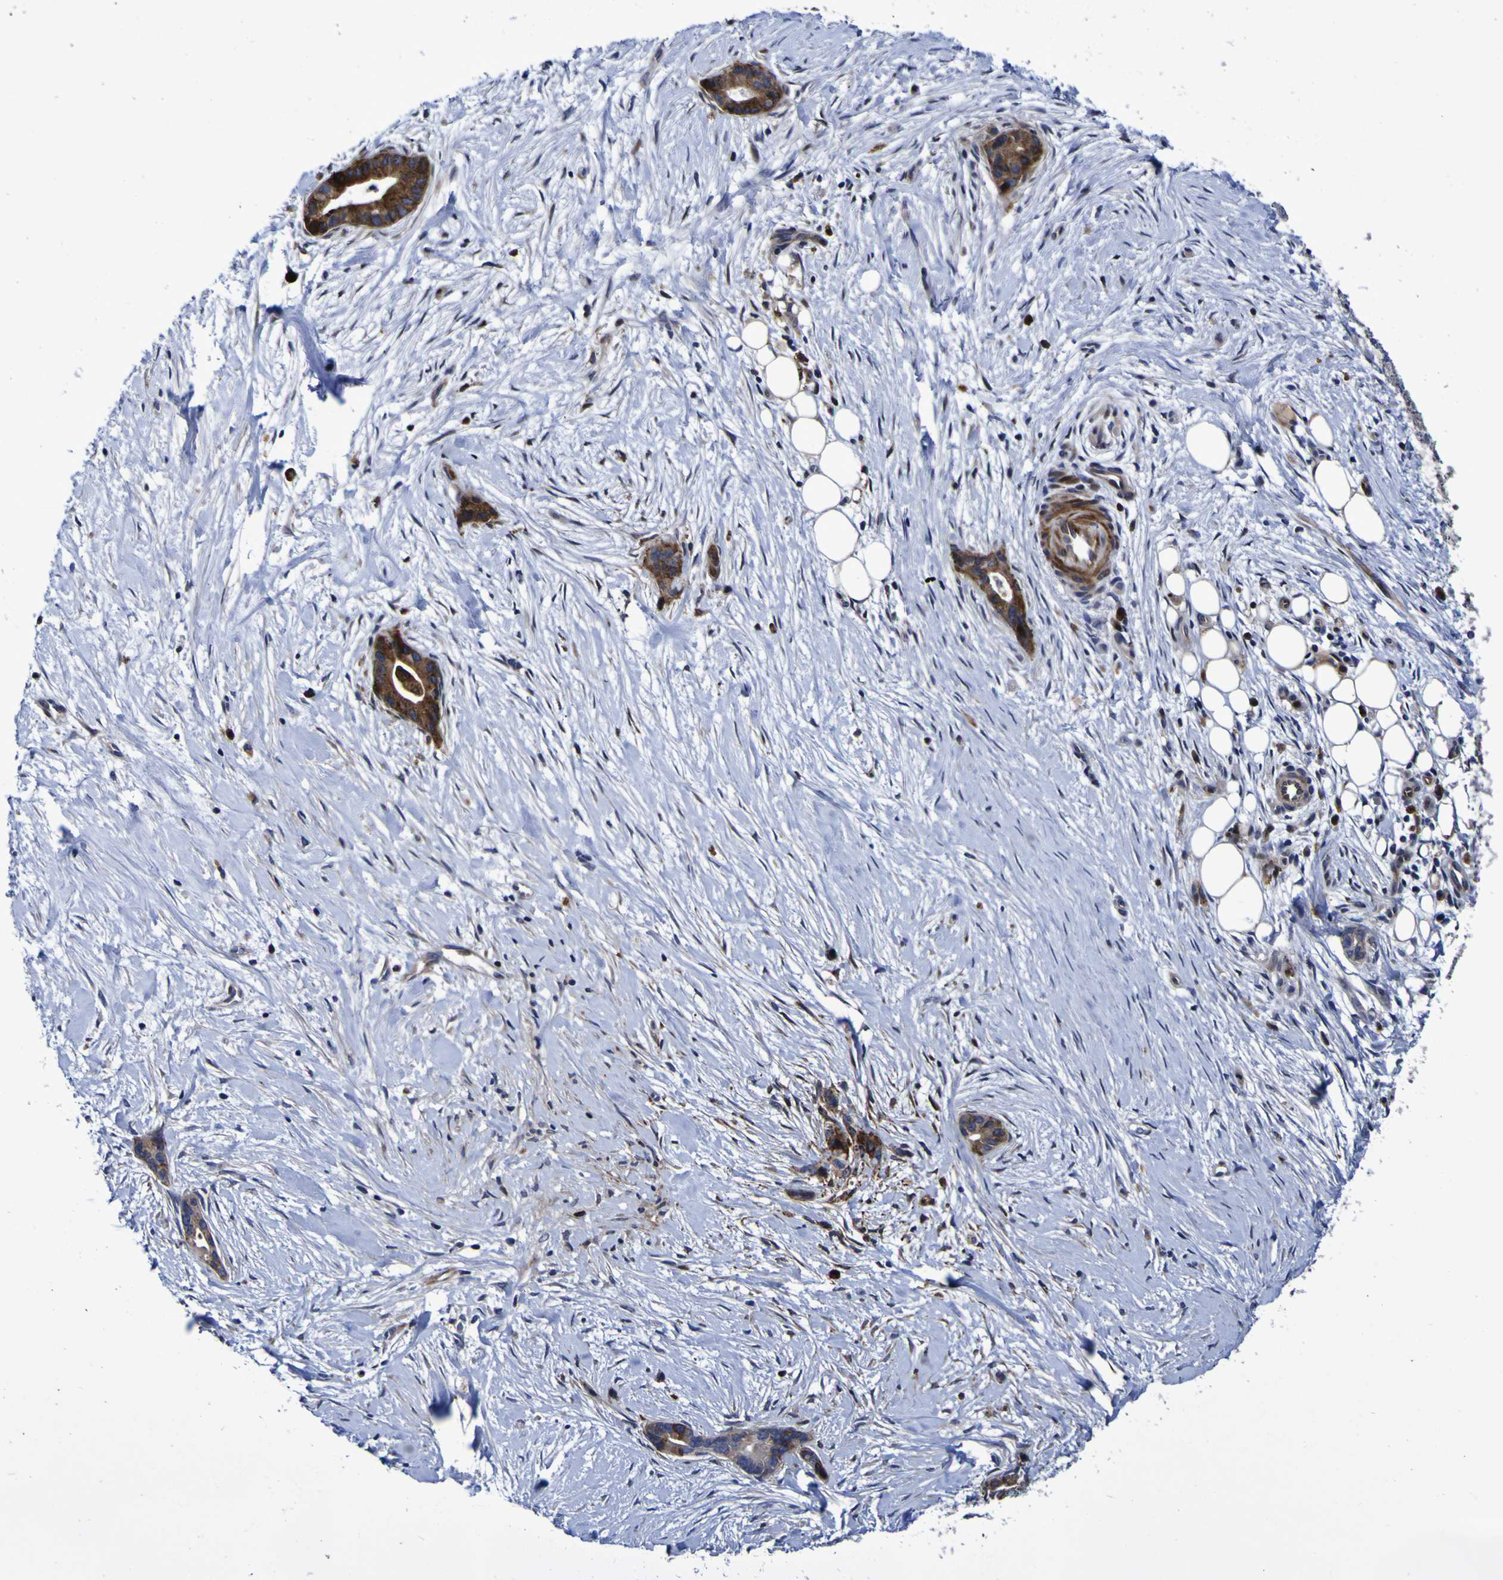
{"staining": {"intensity": "moderate", "quantity": ">75%", "location": "cytoplasmic/membranous"}, "tissue": "liver cancer", "cell_type": "Tumor cells", "image_type": "cancer", "snomed": [{"axis": "morphology", "description": "Cholangiocarcinoma"}, {"axis": "topography", "description": "Liver"}], "caption": "Liver cancer stained for a protein exhibits moderate cytoplasmic/membranous positivity in tumor cells.", "gene": "MGLL", "patient": {"sex": "female", "age": 55}}